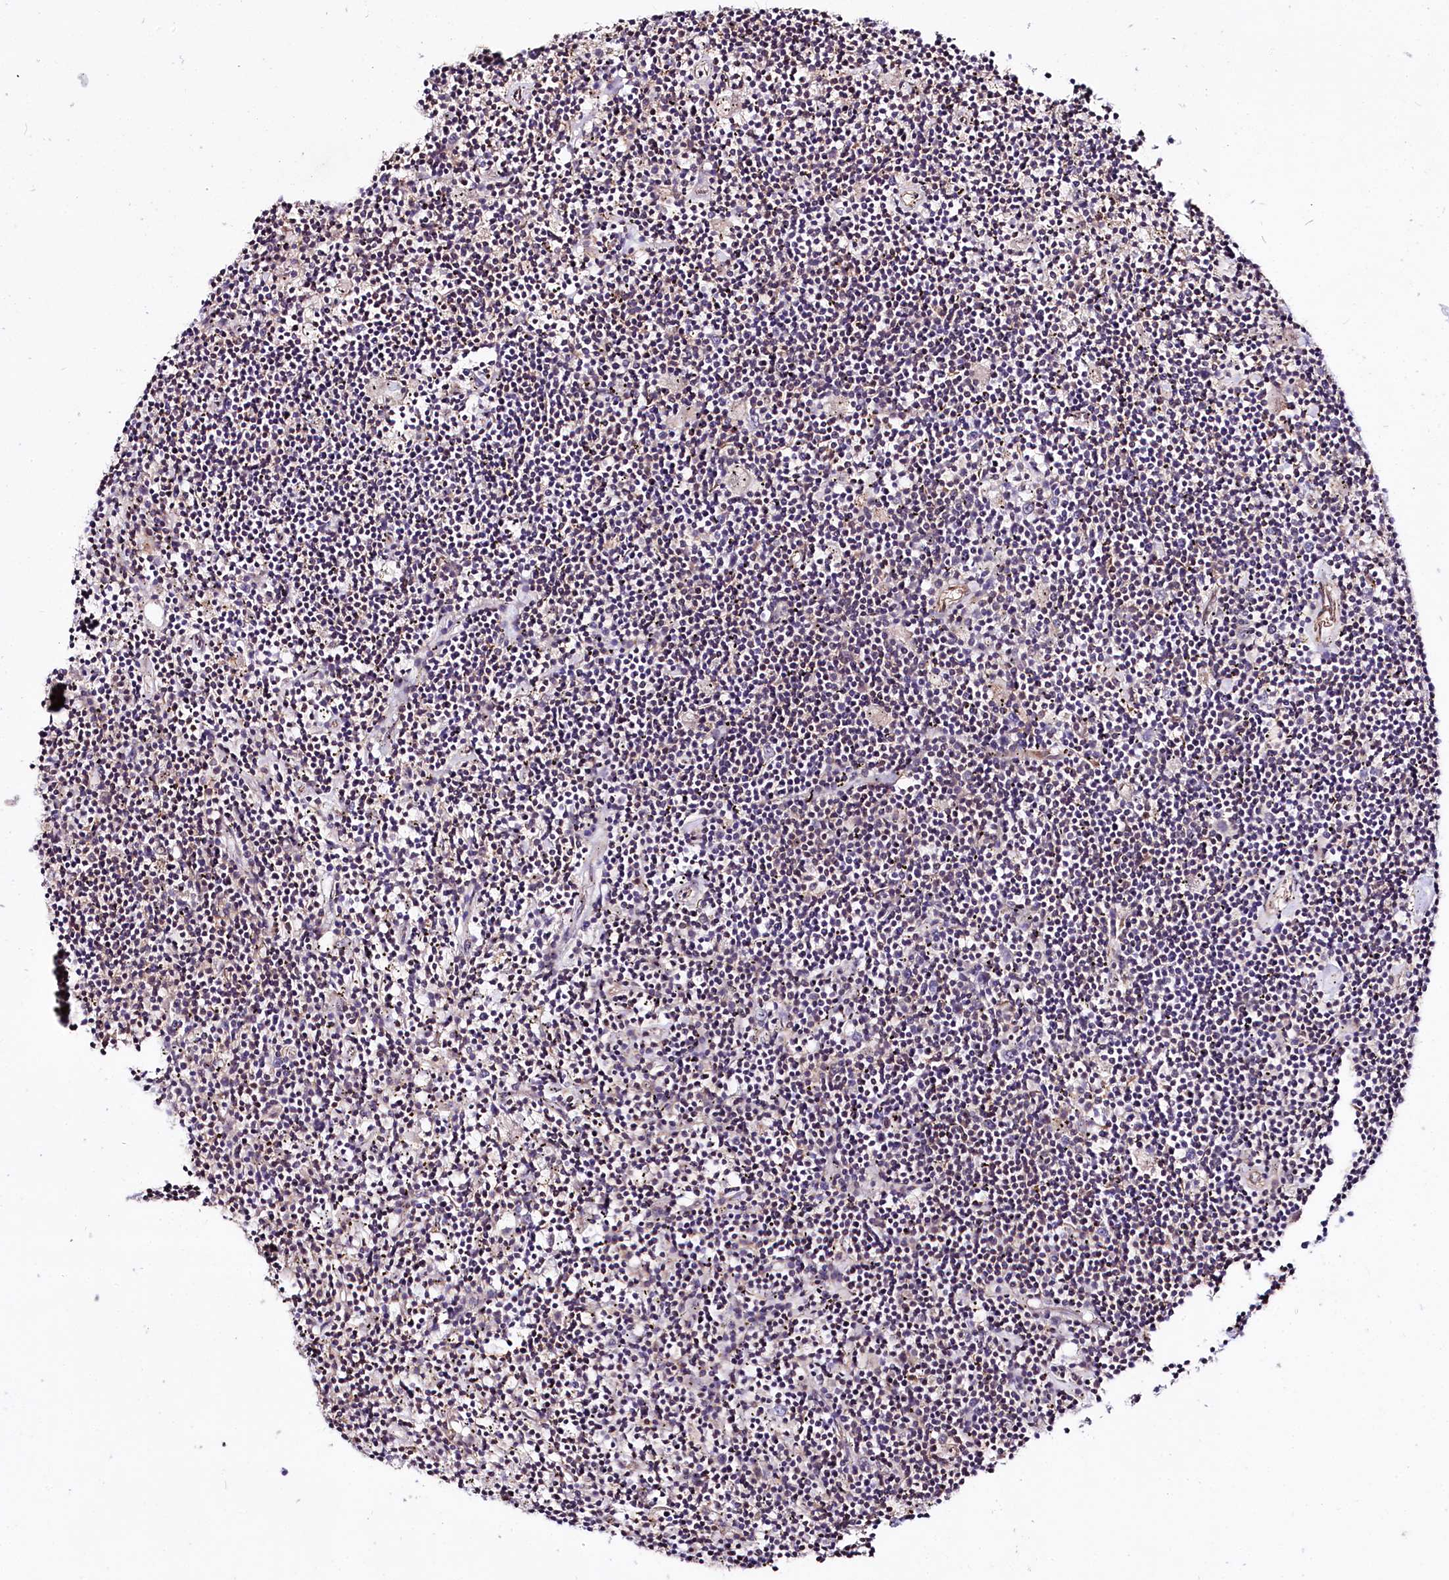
{"staining": {"intensity": "negative", "quantity": "none", "location": "none"}, "tissue": "lymphoma", "cell_type": "Tumor cells", "image_type": "cancer", "snomed": [{"axis": "morphology", "description": "Malignant lymphoma, non-Hodgkin's type, Low grade"}, {"axis": "topography", "description": "Spleen"}], "caption": "This is an immunohistochemistry micrograph of human low-grade malignant lymphoma, non-Hodgkin's type. There is no staining in tumor cells.", "gene": "FCHSD2", "patient": {"sex": "male", "age": 76}}